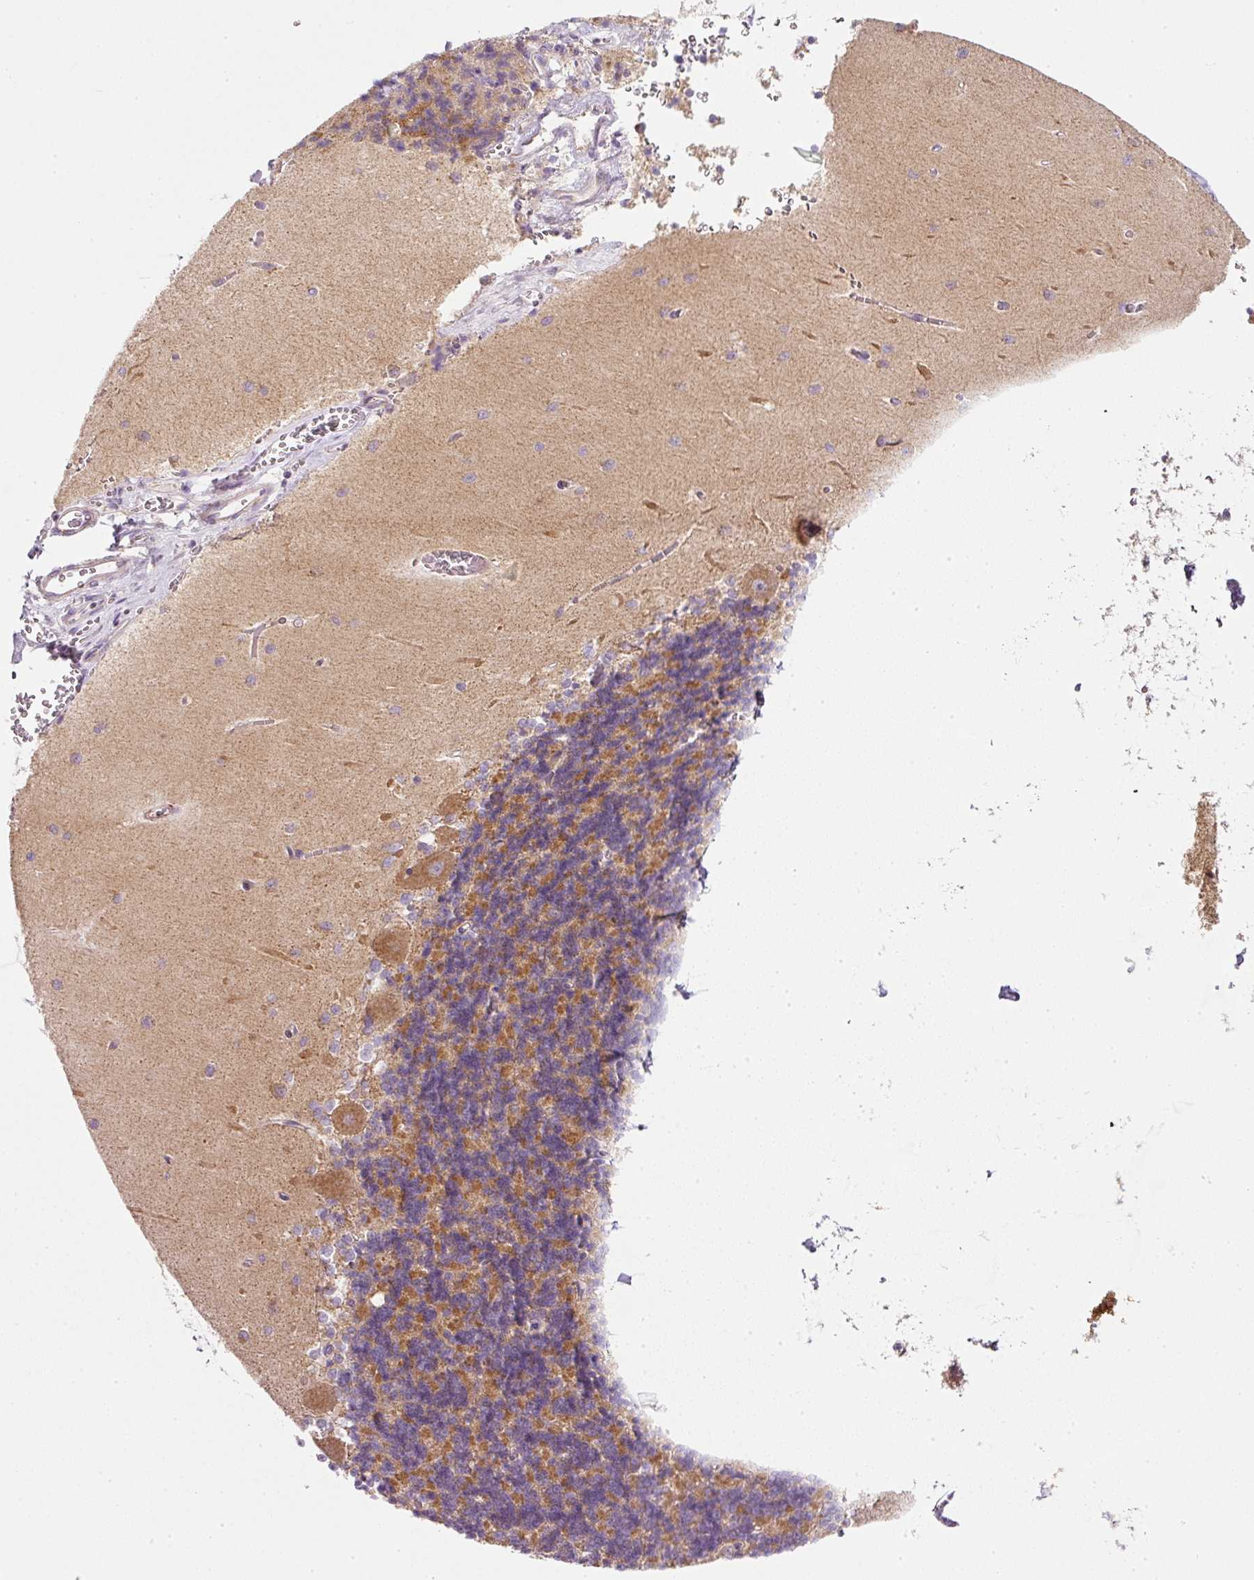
{"staining": {"intensity": "strong", "quantity": "25%-75%", "location": "cytoplasmic/membranous"}, "tissue": "cerebellum", "cell_type": "Cells in granular layer", "image_type": "normal", "snomed": [{"axis": "morphology", "description": "Normal tissue, NOS"}, {"axis": "topography", "description": "Cerebellum"}], "caption": "Protein staining of benign cerebellum displays strong cytoplasmic/membranous staining in approximately 25%-75% of cells in granular layer.", "gene": "NDUFA1", "patient": {"sex": "male", "age": 37}}